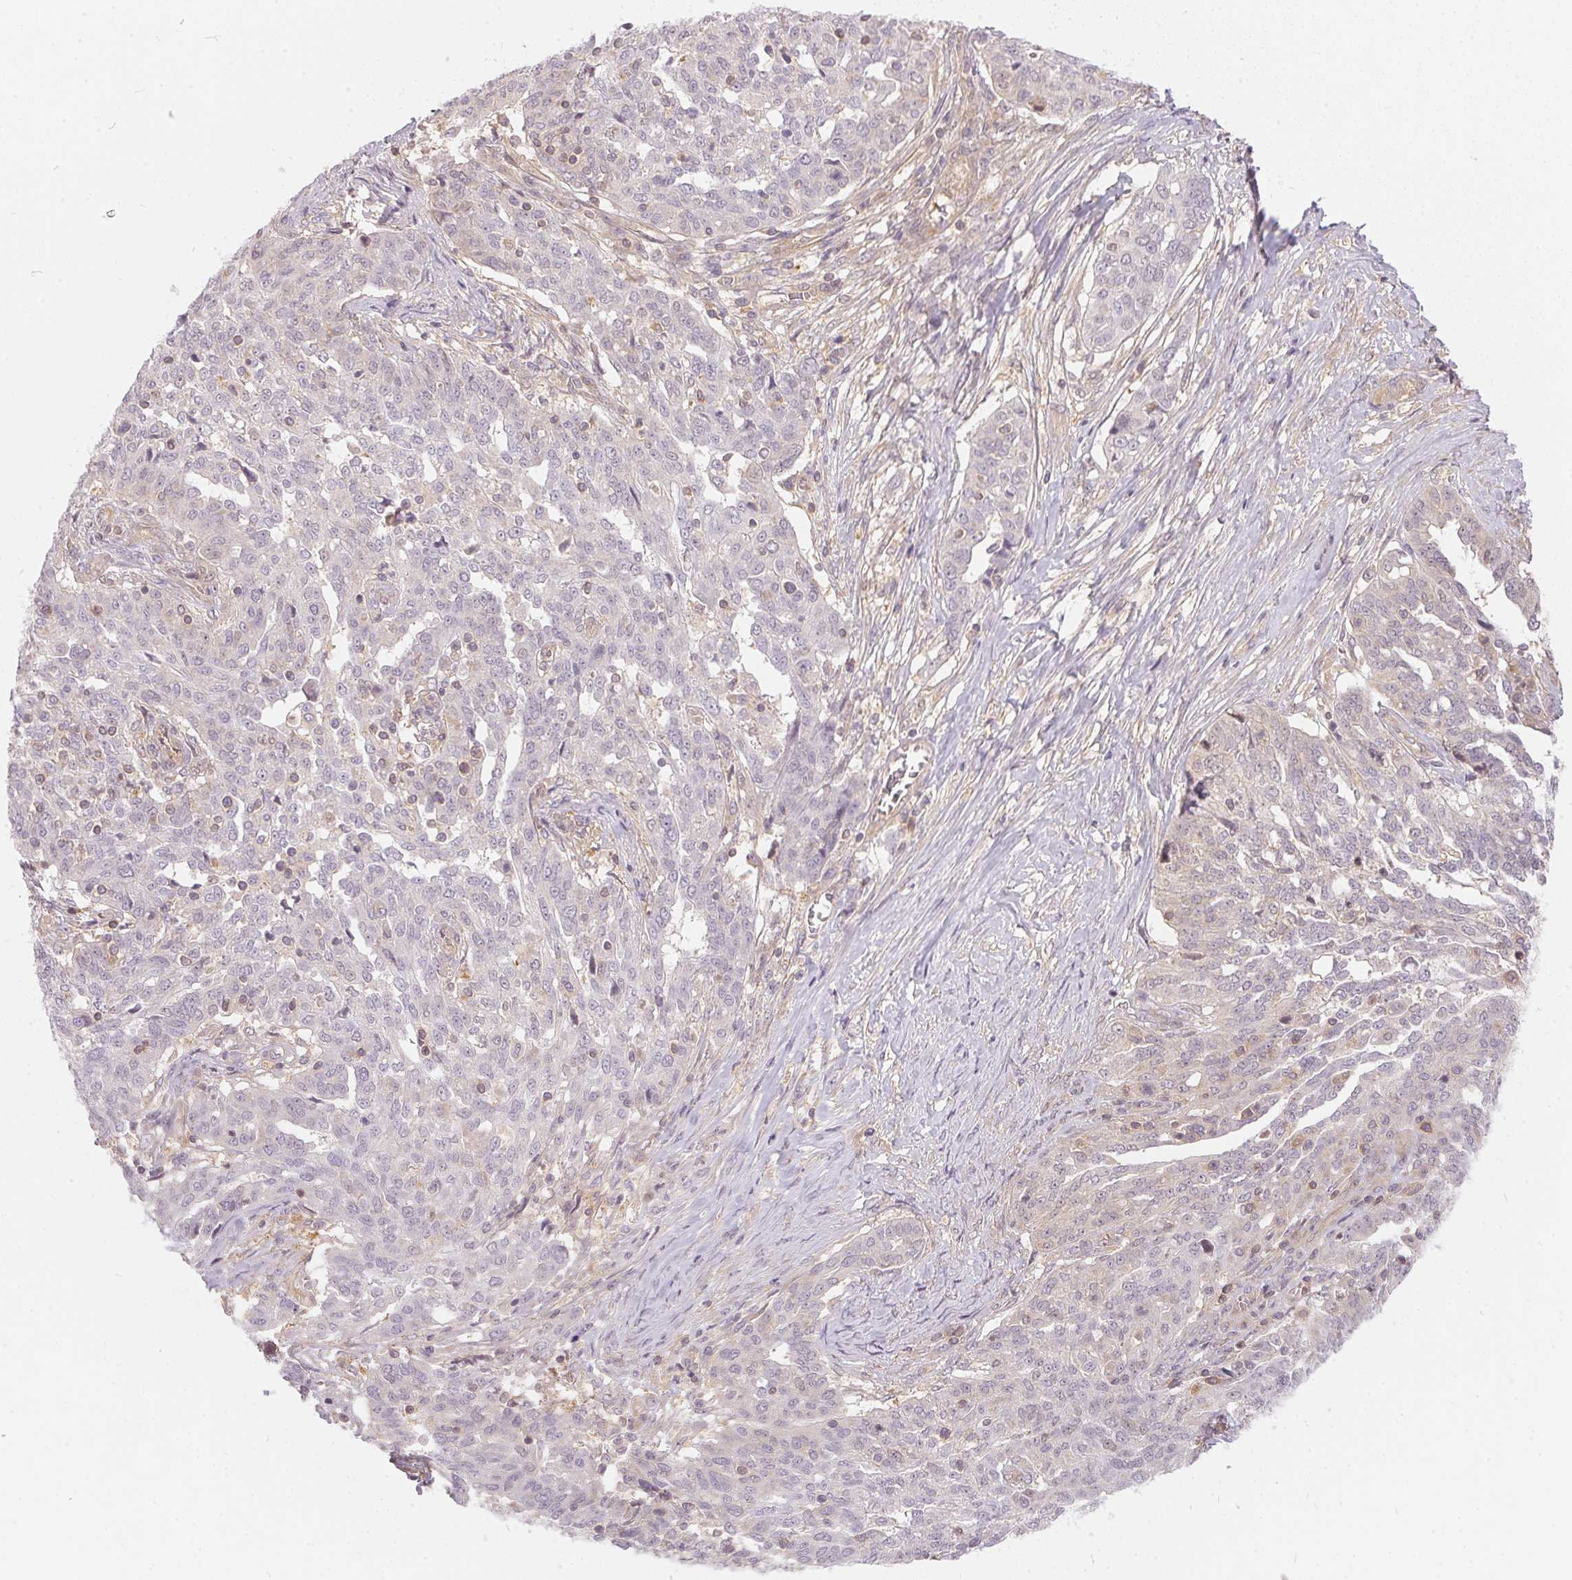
{"staining": {"intensity": "negative", "quantity": "none", "location": "none"}, "tissue": "ovarian cancer", "cell_type": "Tumor cells", "image_type": "cancer", "snomed": [{"axis": "morphology", "description": "Cystadenocarcinoma, serous, NOS"}, {"axis": "topography", "description": "Ovary"}], "caption": "This micrograph is of ovarian cancer (serous cystadenocarcinoma) stained with immunohistochemistry to label a protein in brown with the nuclei are counter-stained blue. There is no staining in tumor cells.", "gene": "BLMH", "patient": {"sex": "female", "age": 67}}